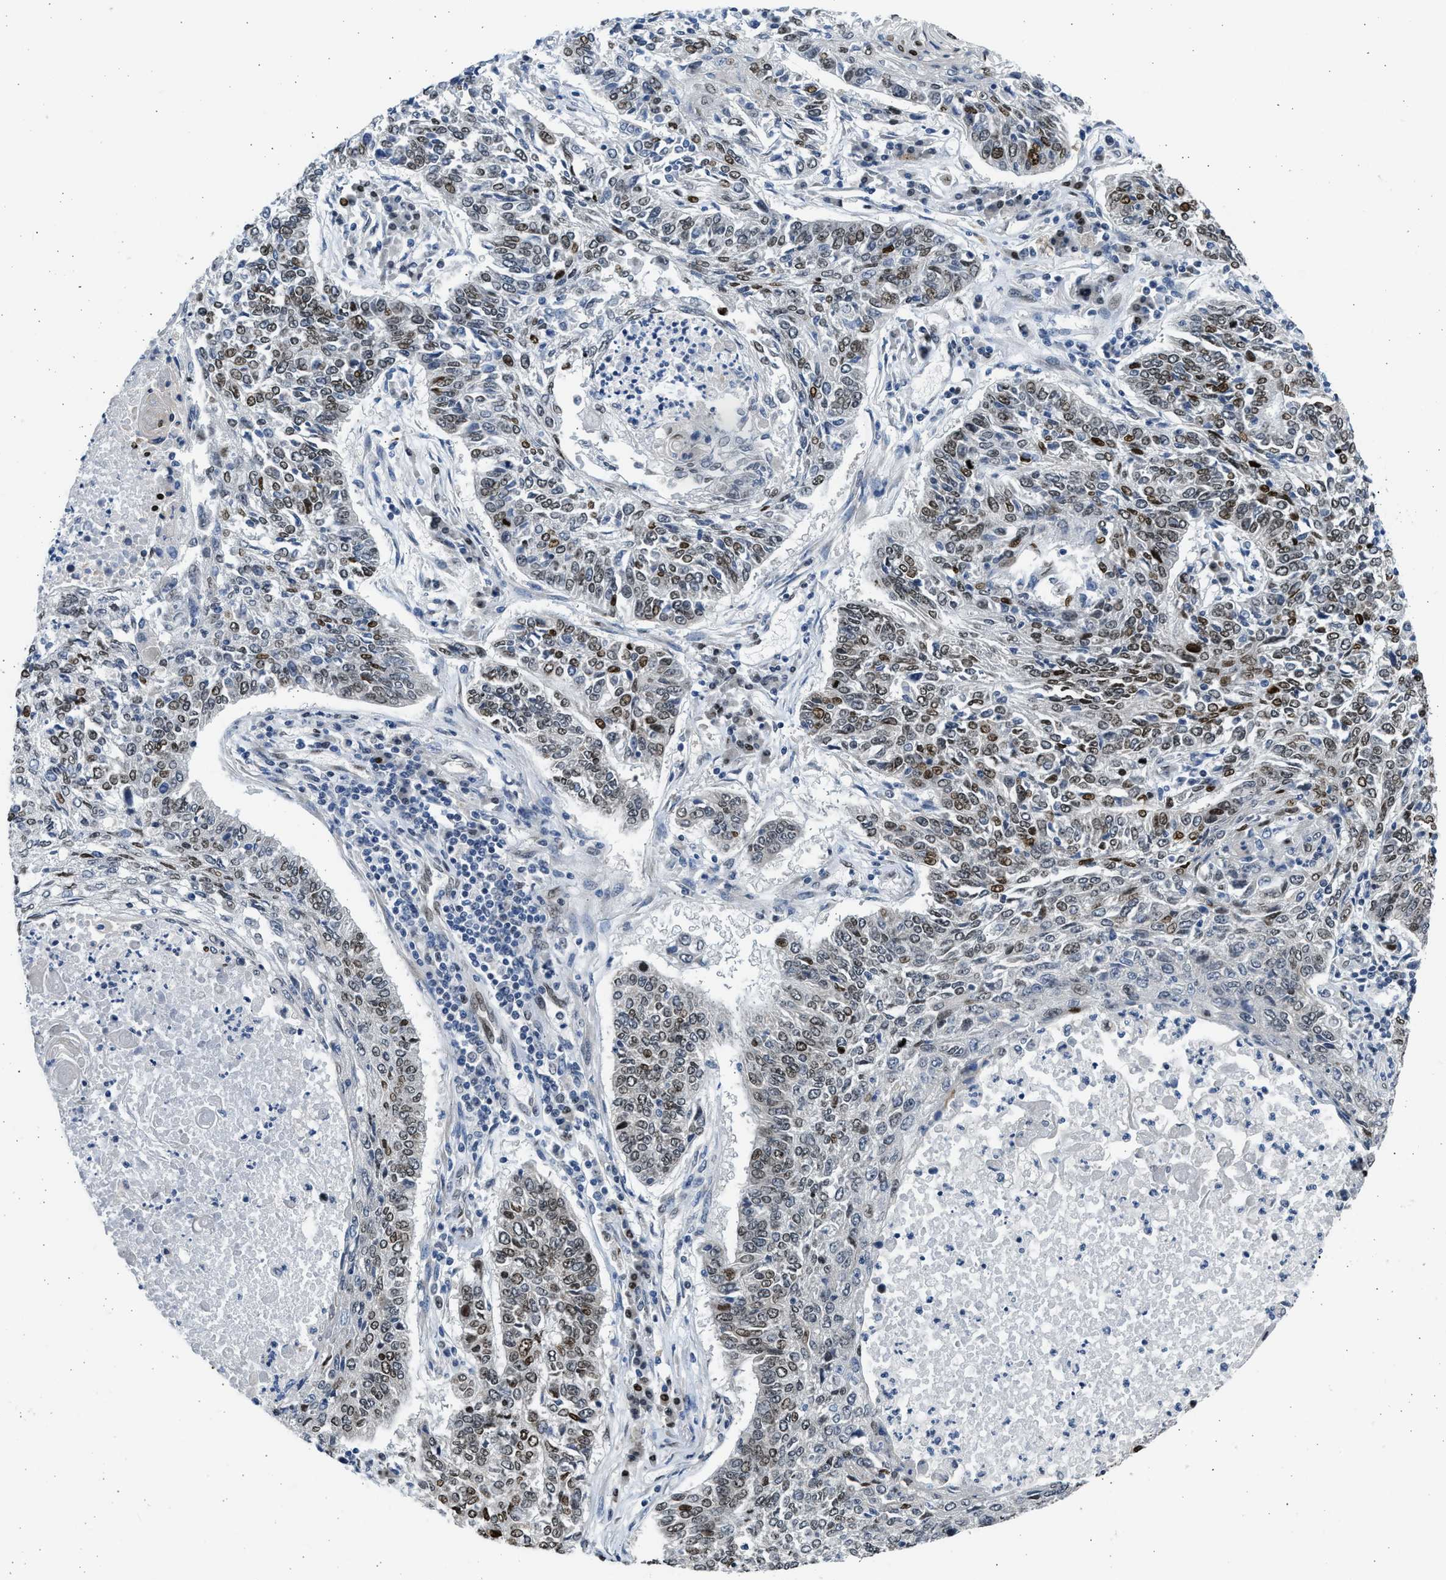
{"staining": {"intensity": "moderate", "quantity": ">75%", "location": "nuclear"}, "tissue": "lung cancer", "cell_type": "Tumor cells", "image_type": "cancer", "snomed": [{"axis": "morphology", "description": "Normal tissue, NOS"}, {"axis": "morphology", "description": "Squamous cell carcinoma, NOS"}, {"axis": "topography", "description": "Cartilage tissue"}, {"axis": "topography", "description": "Bronchus"}, {"axis": "topography", "description": "Lung"}], "caption": "Immunohistochemistry of lung cancer (squamous cell carcinoma) exhibits medium levels of moderate nuclear expression in approximately >75% of tumor cells.", "gene": "HMGN3", "patient": {"sex": "female", "age": 49}}